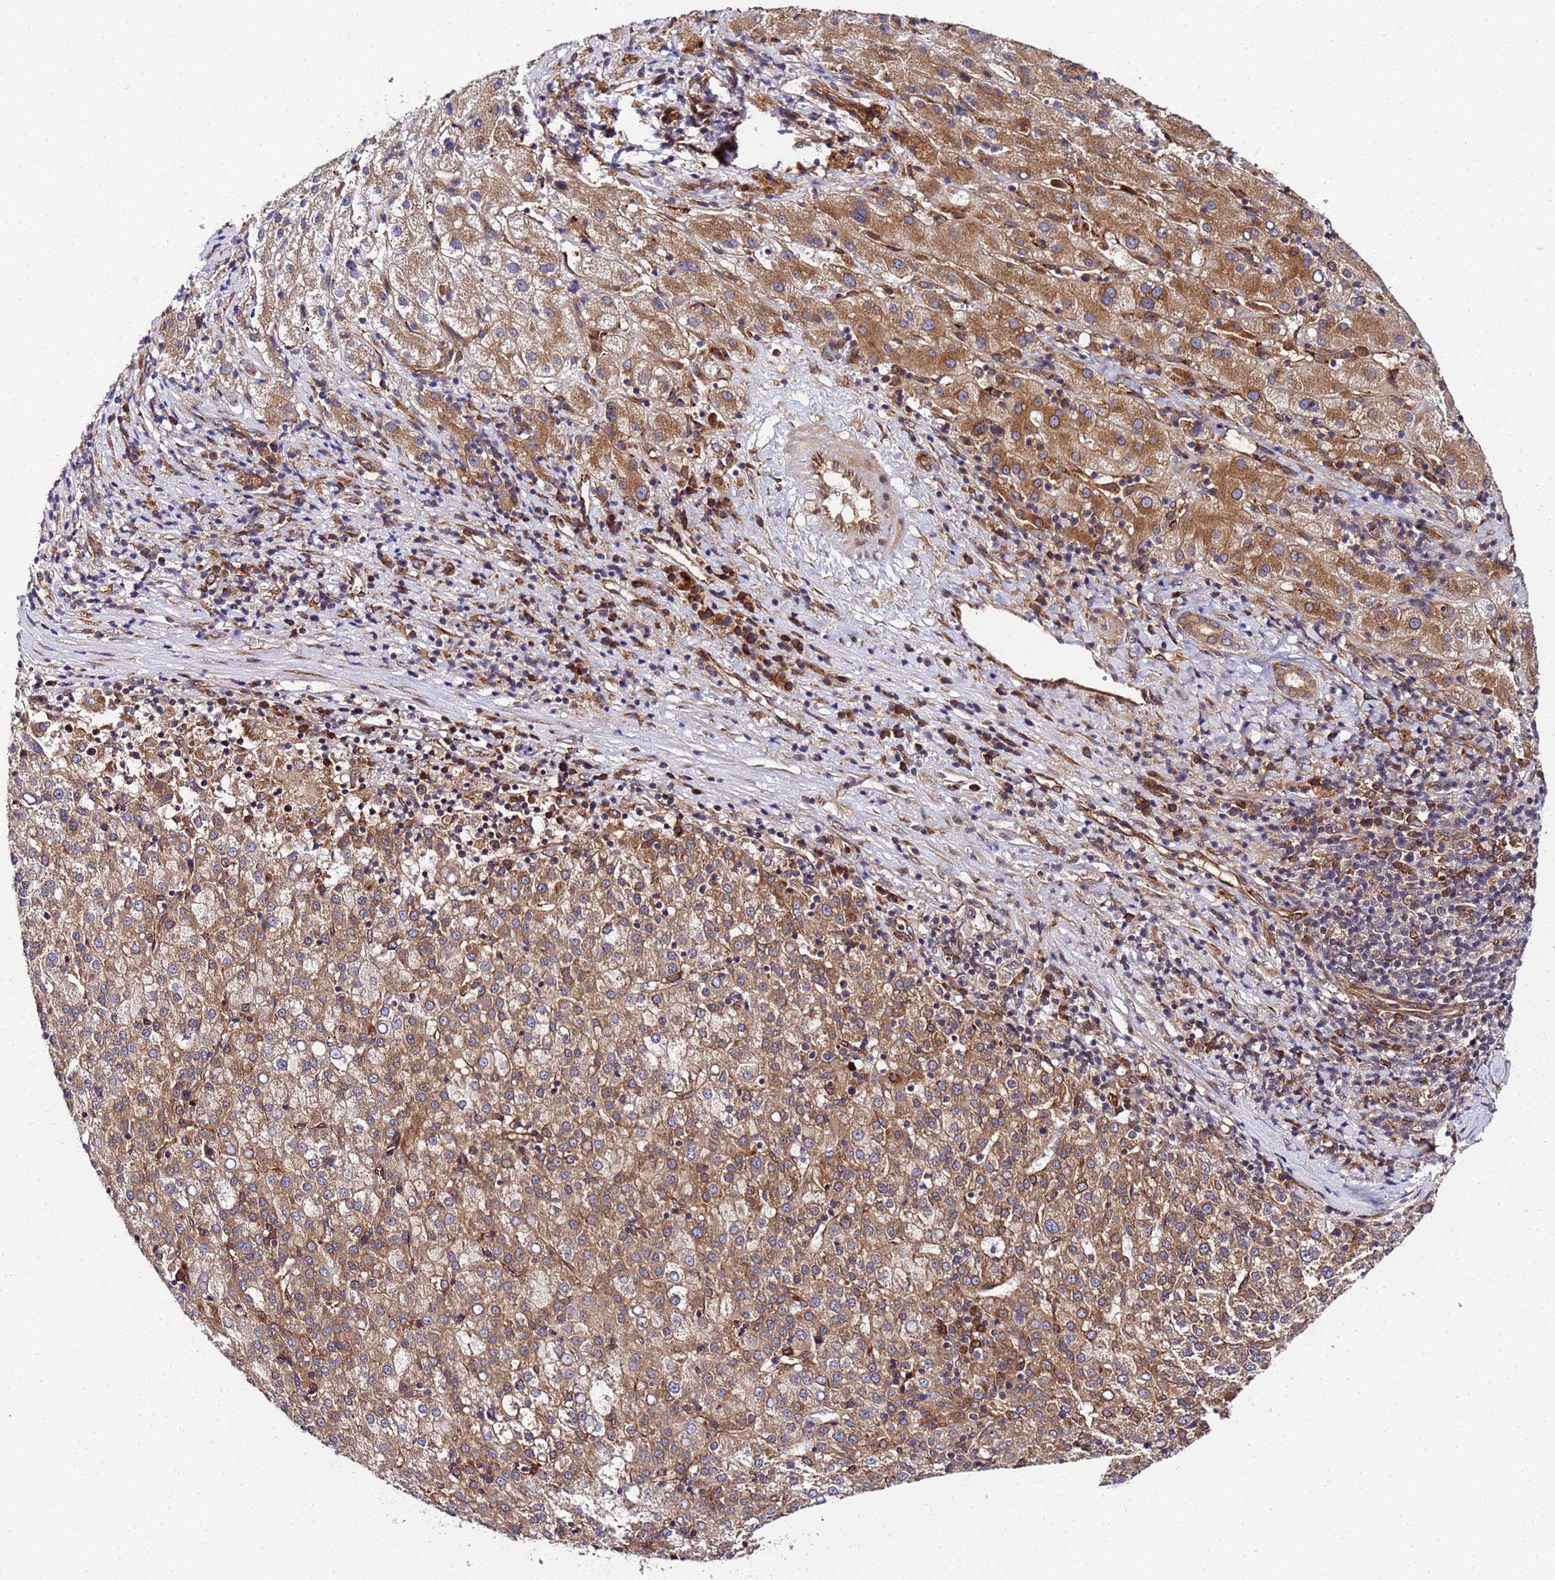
{"staining": {"intensity": "moderate", "quantity": ">75%", "location": "cytoplasmic/membranous"}, "tissue": "liver cancer", "cell_type": "Tumor cells", "image_type": "cancer", "snomed": [{"axis": "morphology", "description": "Carcinoma, Hepatocellular, NOS"}, {"axis": "topography", "description": "Liver"}], "caption": "Immunohistochemistry (IHC) staining of liver cancer (hepatocellular carcinoma), which displays medium levels of moderate cytoplasmic/membranous expression in approximately >75% of tumor cells indicating moderate cytoplasmic/membranous protein staining. The staining was performed using DAB (3,3'-diaminobenzidine) (brown) for protein detection and nuclei were counterstained in hematoxylin (blue).", "gene": "UNC93B1", "patient": {"sex": "female", "age": 58}}